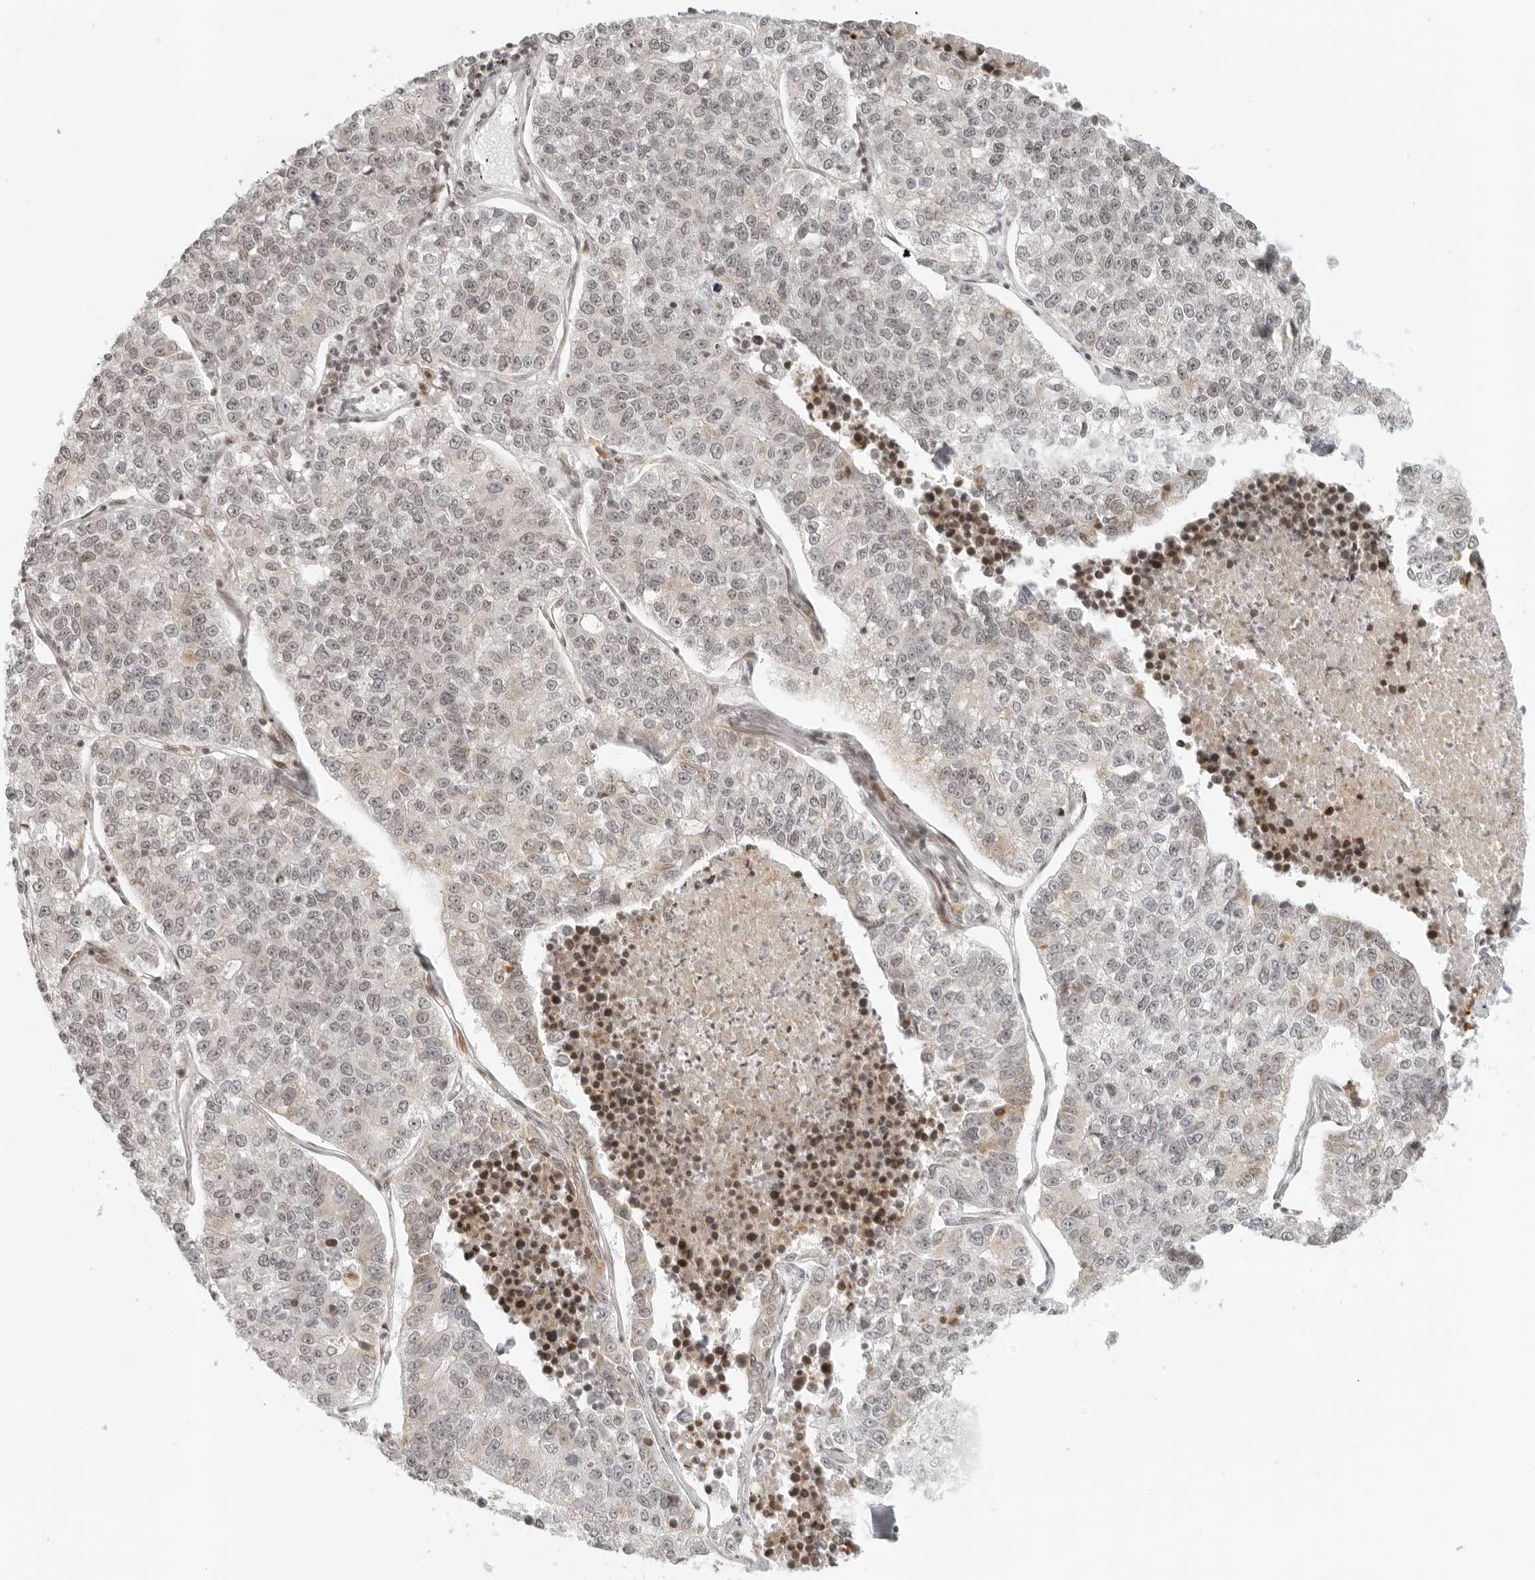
{"staining": {"intensity": "weak", "quantity": "<25%", "location": "nuclear"}, "tissue": "lung cancer", "cell_type": "Tumor cells", "image_type": "cancer", "snomed": [{"axis": "morphology", "description": "Adenocarcinoma, NOS"}, {"axis": "topography", "description": "Lung"}], "caption": "Tumor cells are negative for brown protein staining in lung adenocarcinoma.", "gene": "ZNF407", "patient": {"sex": "male", "age": 49}}